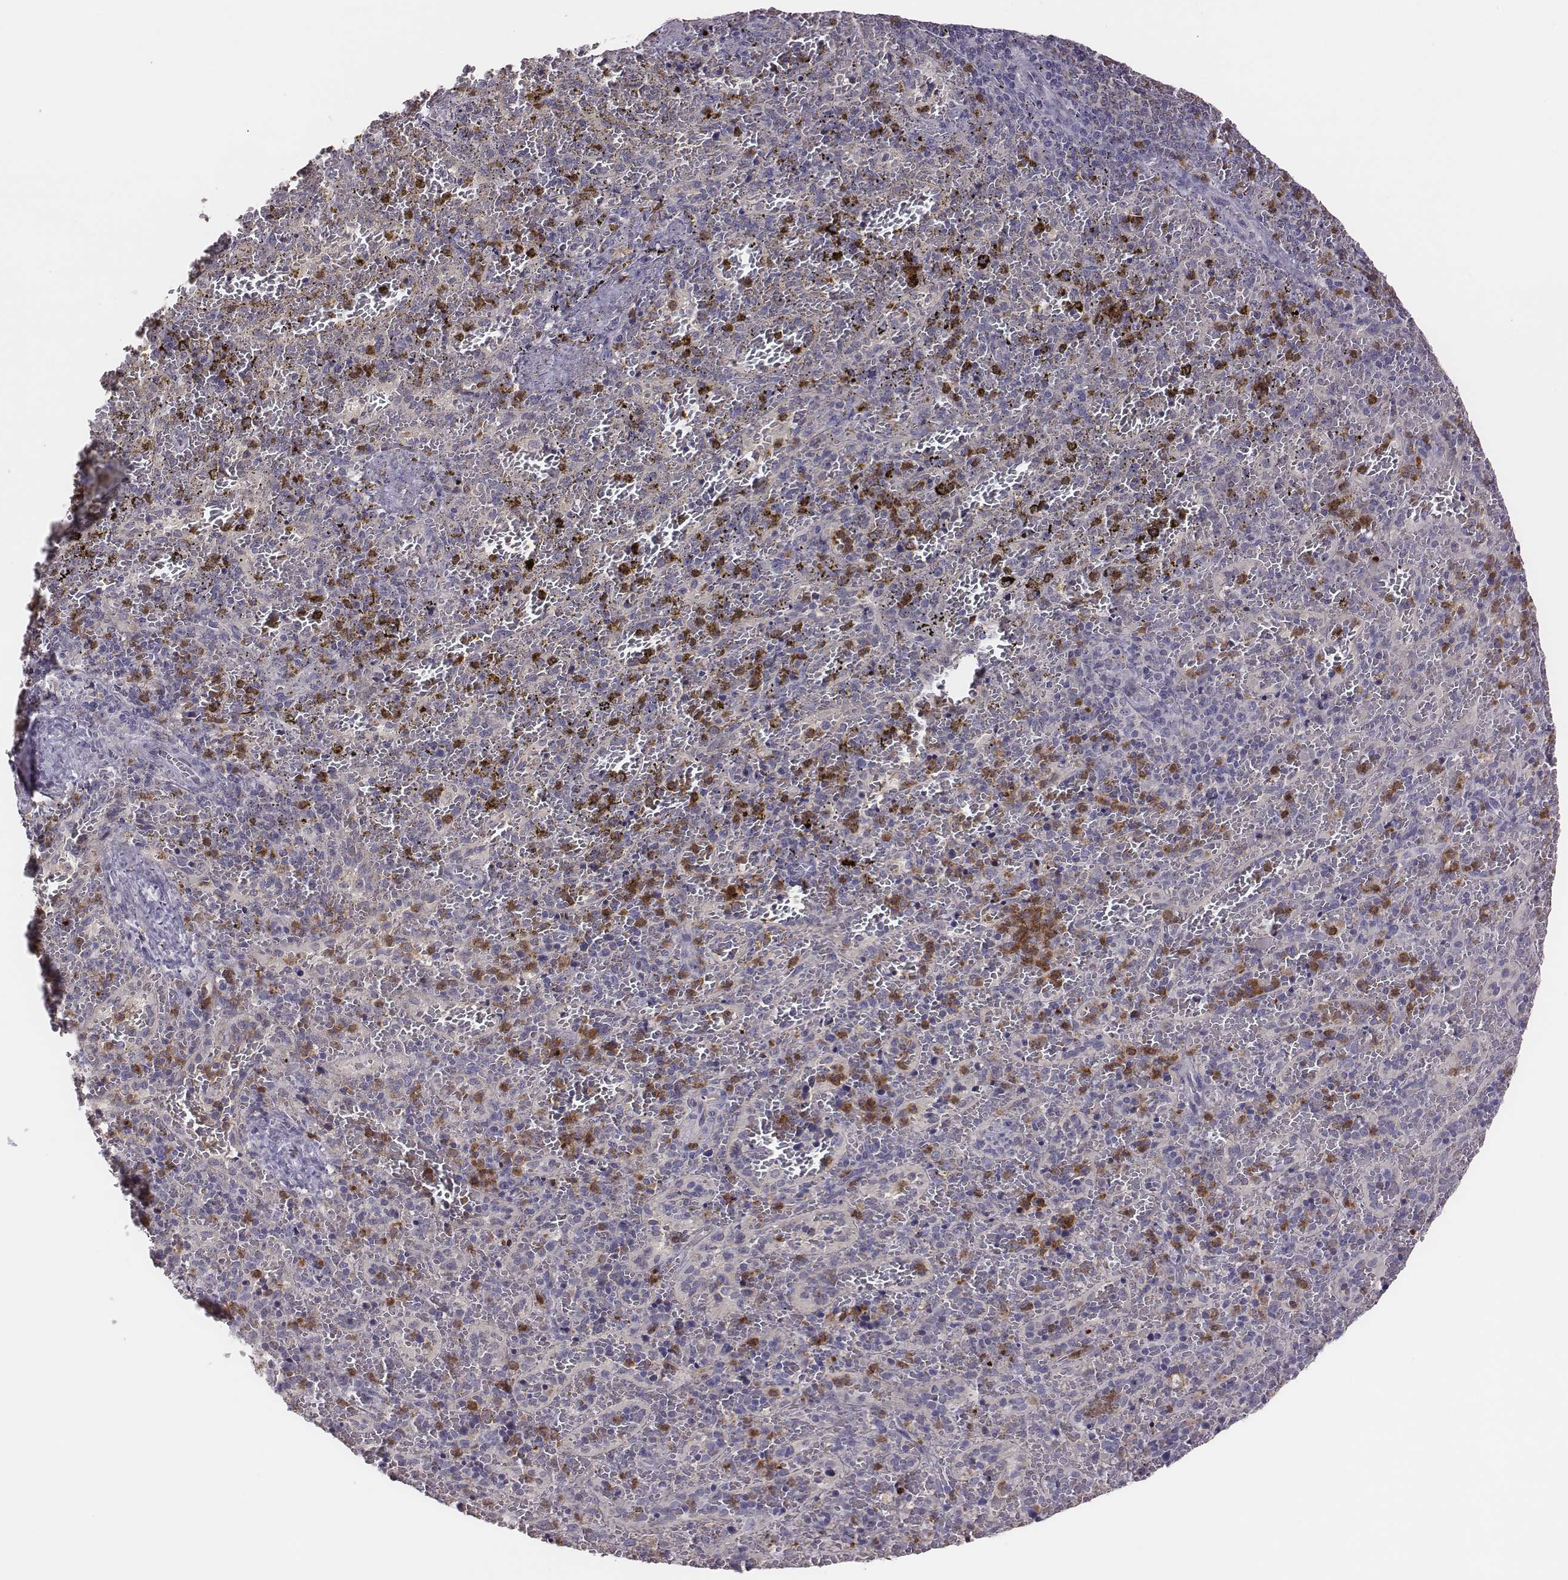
{"staining": {"intensity": "moderate", "quantity": "<25%", "location": "cytoplasmic/membranous"}, "tissue": "spleen", "cell_type": "Cells in red pulp", "image_type": "normal", "snomed": [{"axis": "morphology", "description": "Normal tissue, NOS"}, {"axis": "topography", "description": "Spleen"}], "caption": "Immunohistochemical staining of normal human spleen exhibits moderate cytoplasmic/membranous protein expression in approximately <25% of cells in red pulp. Nuclei are stained in blue.", "gene": "KMO", "patient": {"sex": "female", "age": 50}}